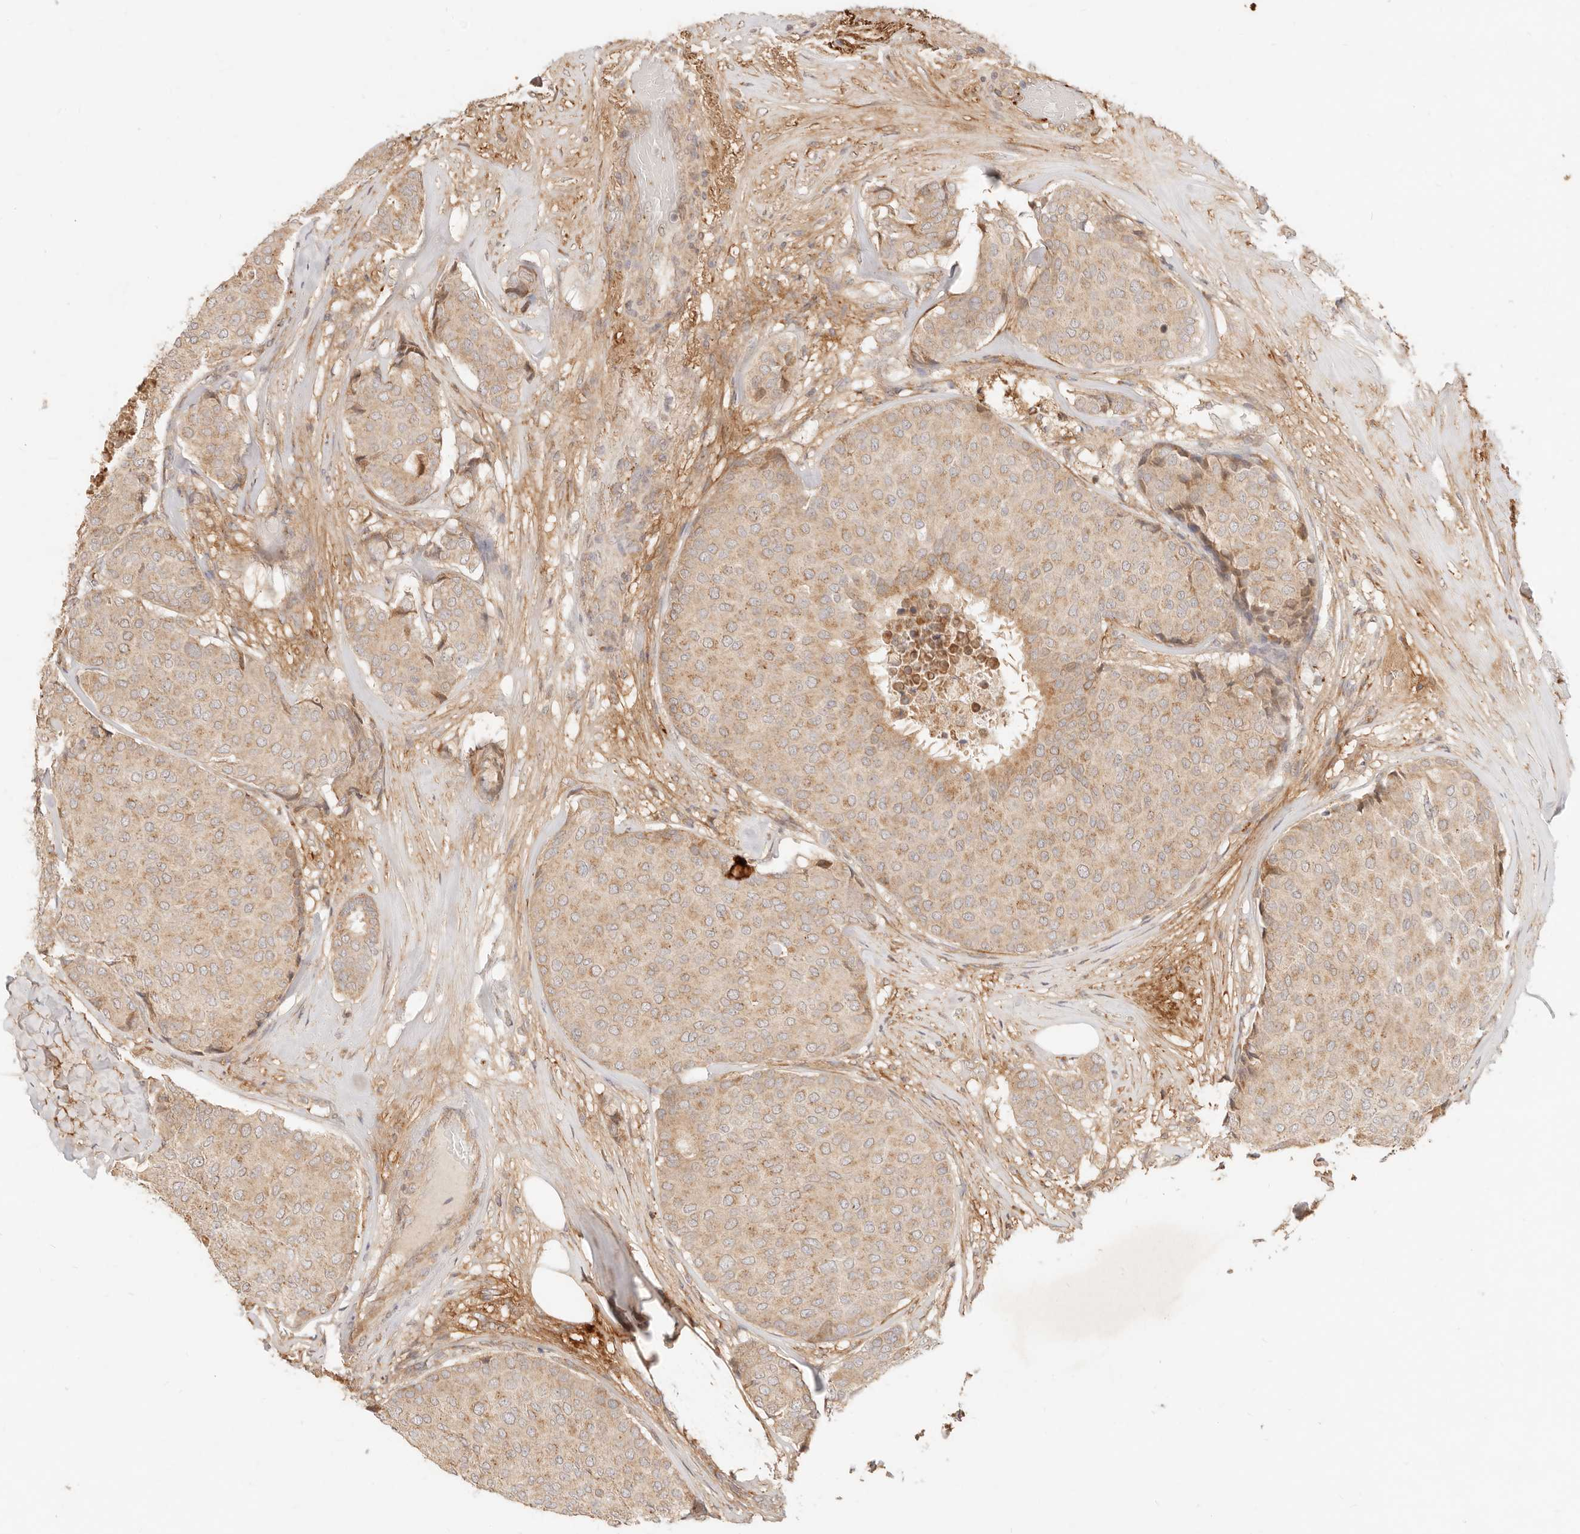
{"staining": {"intensity": "moderate", "quantity": ">75%", "location": "cytoplasmic/membranous"}, "tissue": "breast cancer", "cell_type": "Tumor cells", "image_type": "cancer", "snomed": [{"axis": "morphology", "description": "Duct carcinoma"}, {"axis": "topography", "description": "Breast"}], "caption": "Moderate cytoplasmic/membranous protein expression is present in approximately >75% of tumor cells in breast cancer.", "gene": "UBXN10", "patient": {"sex": "female", "age": 75}}